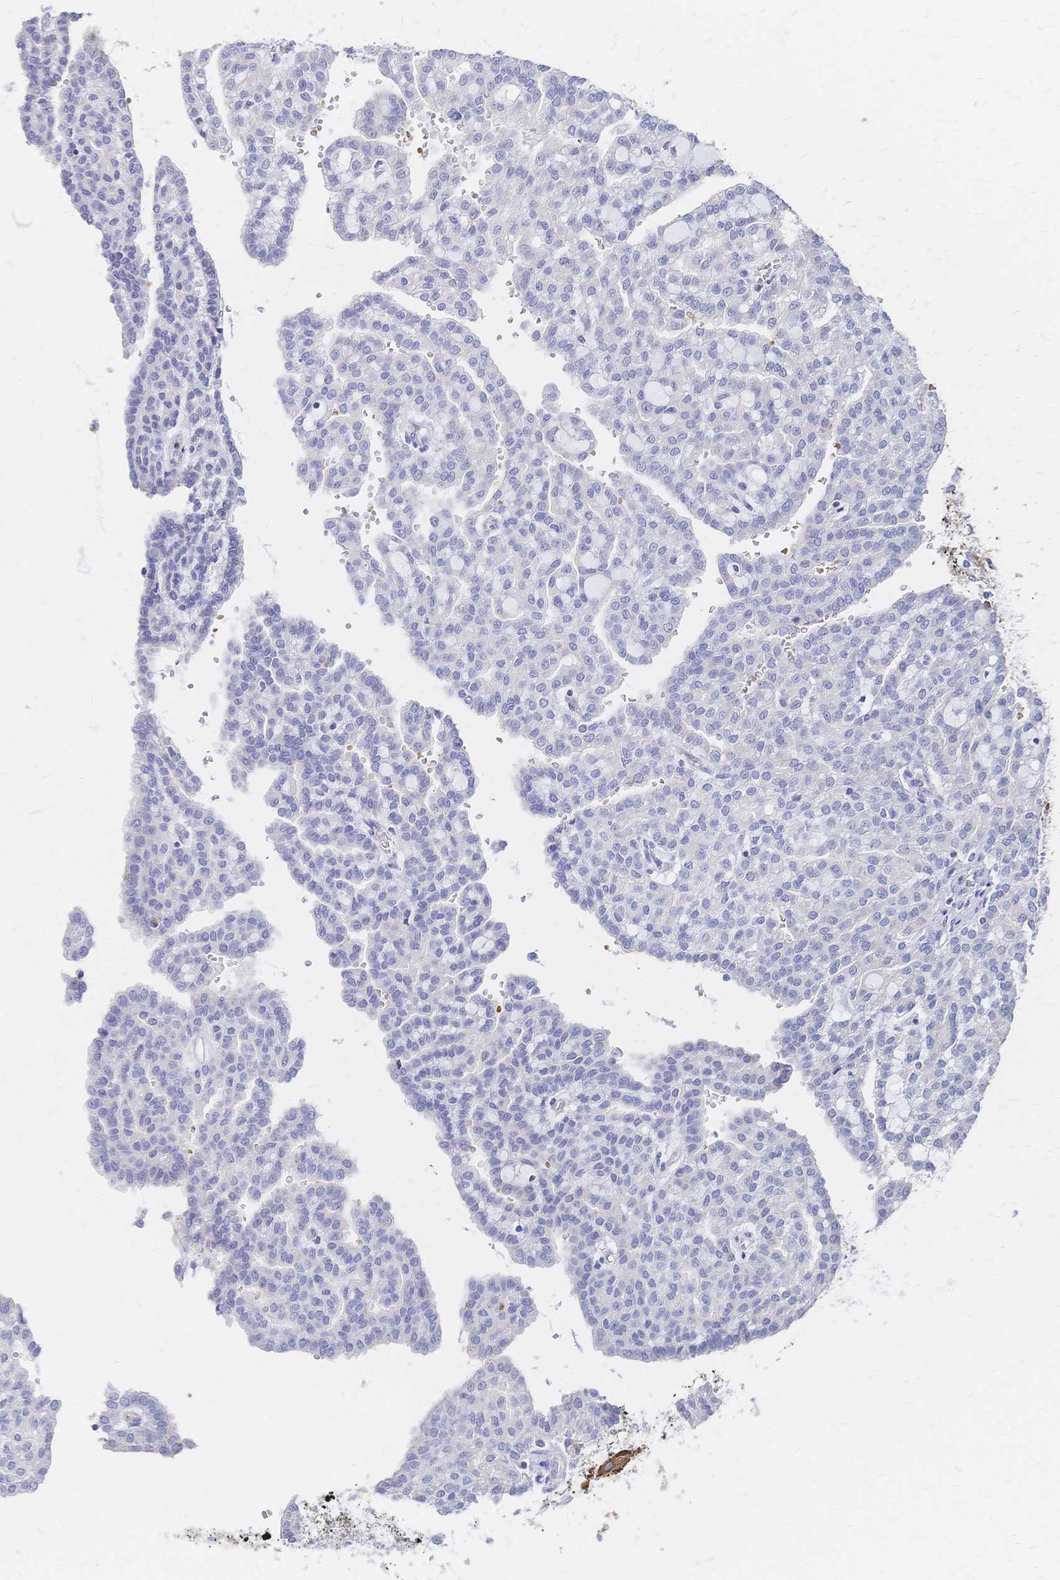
{"staining": {"intensity": "negative", "quantity": "none", "location": "none"}, "tissue": "renal cancer", "cell_type": "Tumor cells", "image_type": "cancer", "snomed": [{"axis": "morphology", "description": "Adenocarcinoma, NOS"}, {"axis": "topography", "description": "Kidney"}], "caption": "A photomicrograph of human renal cancer is negative for staining in tumor cells. (IHC, brightfield microscopy, high magnification).", "gene": "SLC5A1", "patient": {"sex": "male", "age": 63}}